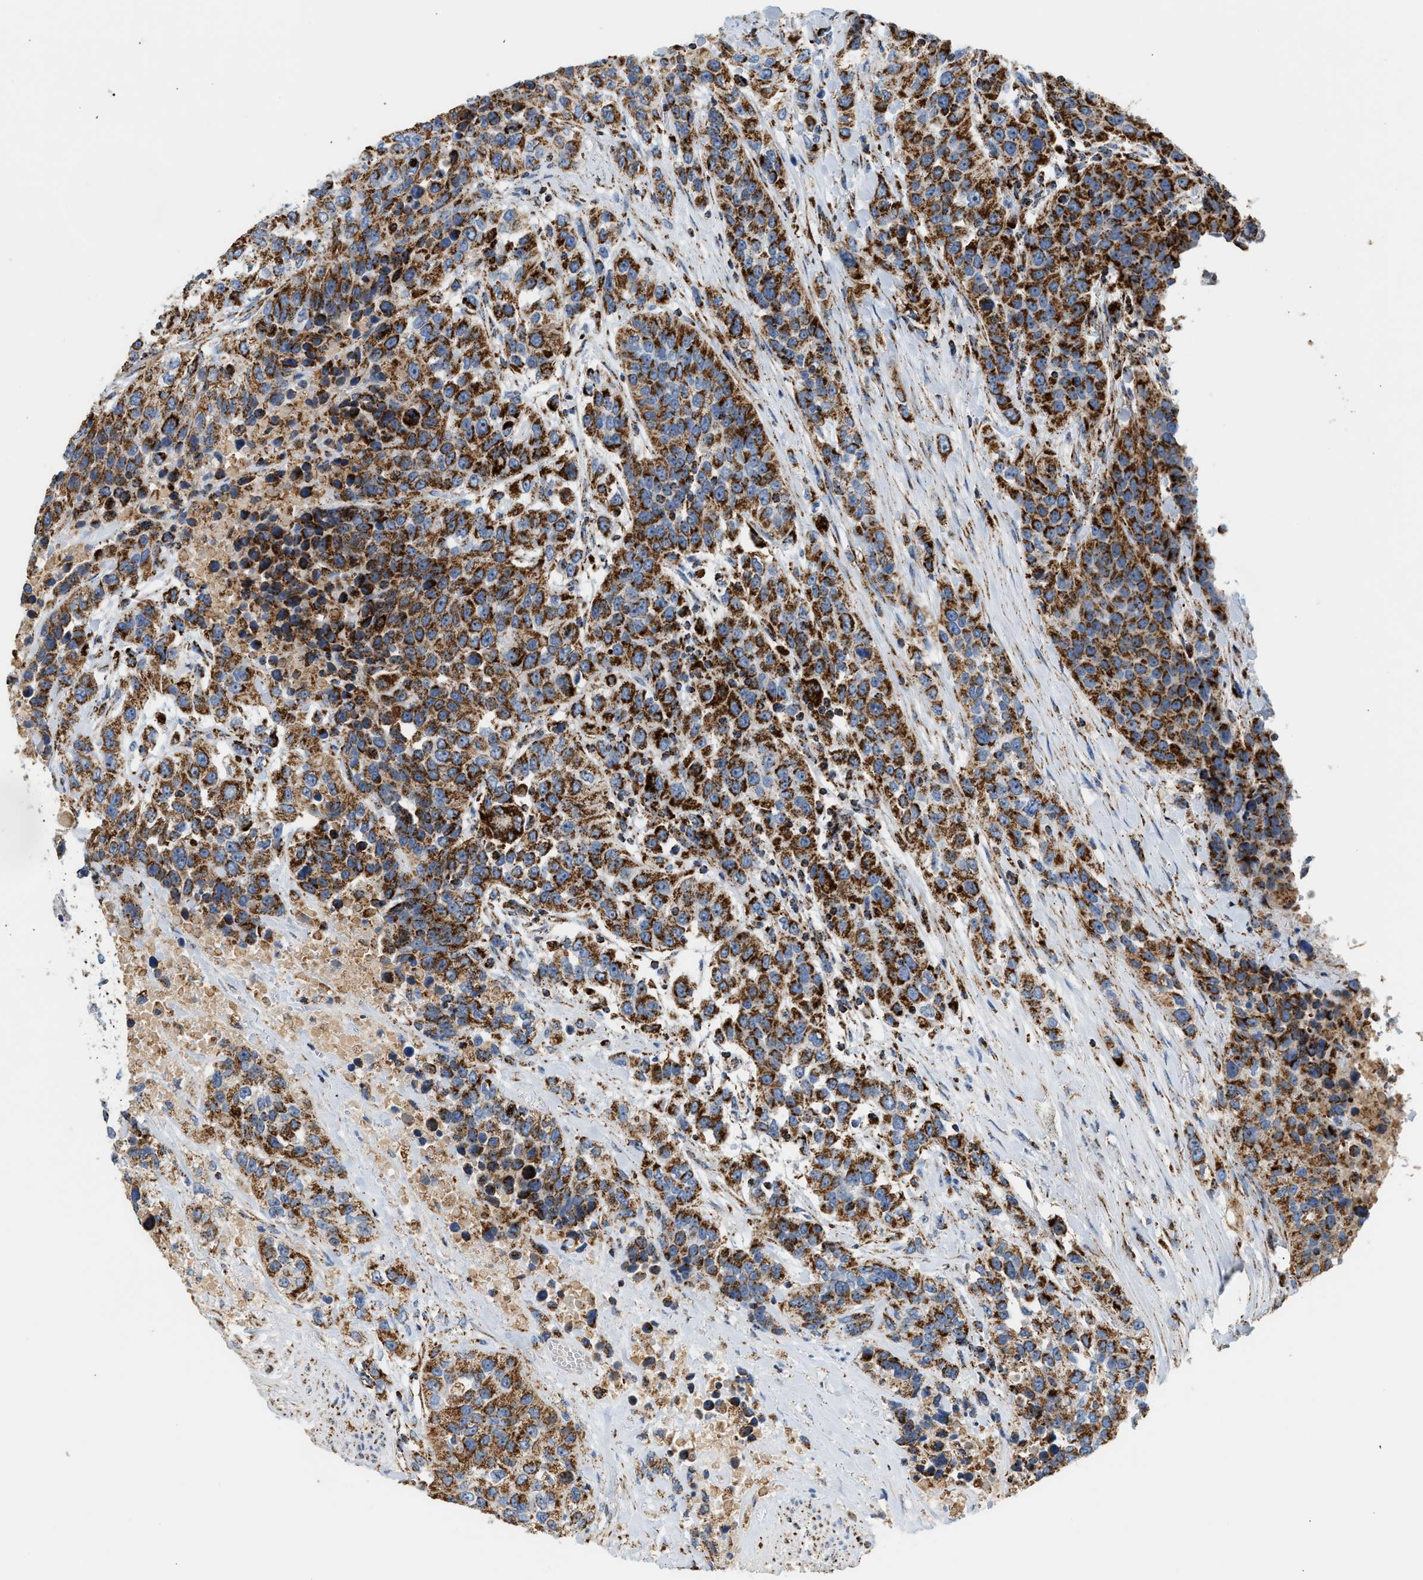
{"staining": {"intensity": "strong", "quantity": ">75%", "location": "cytoplasmic/membranous"}, "tissue": "urothelial cancer", "cell_type": "Tumor cells", "image_type": "cancer", "snomed": [{"axis": "morphology", "description": "Urothelial carcinoma, High grade"}, {"axis": "topography", "description": "Urinary bladder"}], "caption": "Protein expression analysis of high-grade urothelial carcinoma displays strong cytoplasmic/membranous staining in about >75% of tumor cells. The staining was performed using DAB, with brown indicating positive protein expression. Nuclei are stained blue with hematoxylin.", "gene": "OGDH", "patient": {"sex": "female", "age": 80}}